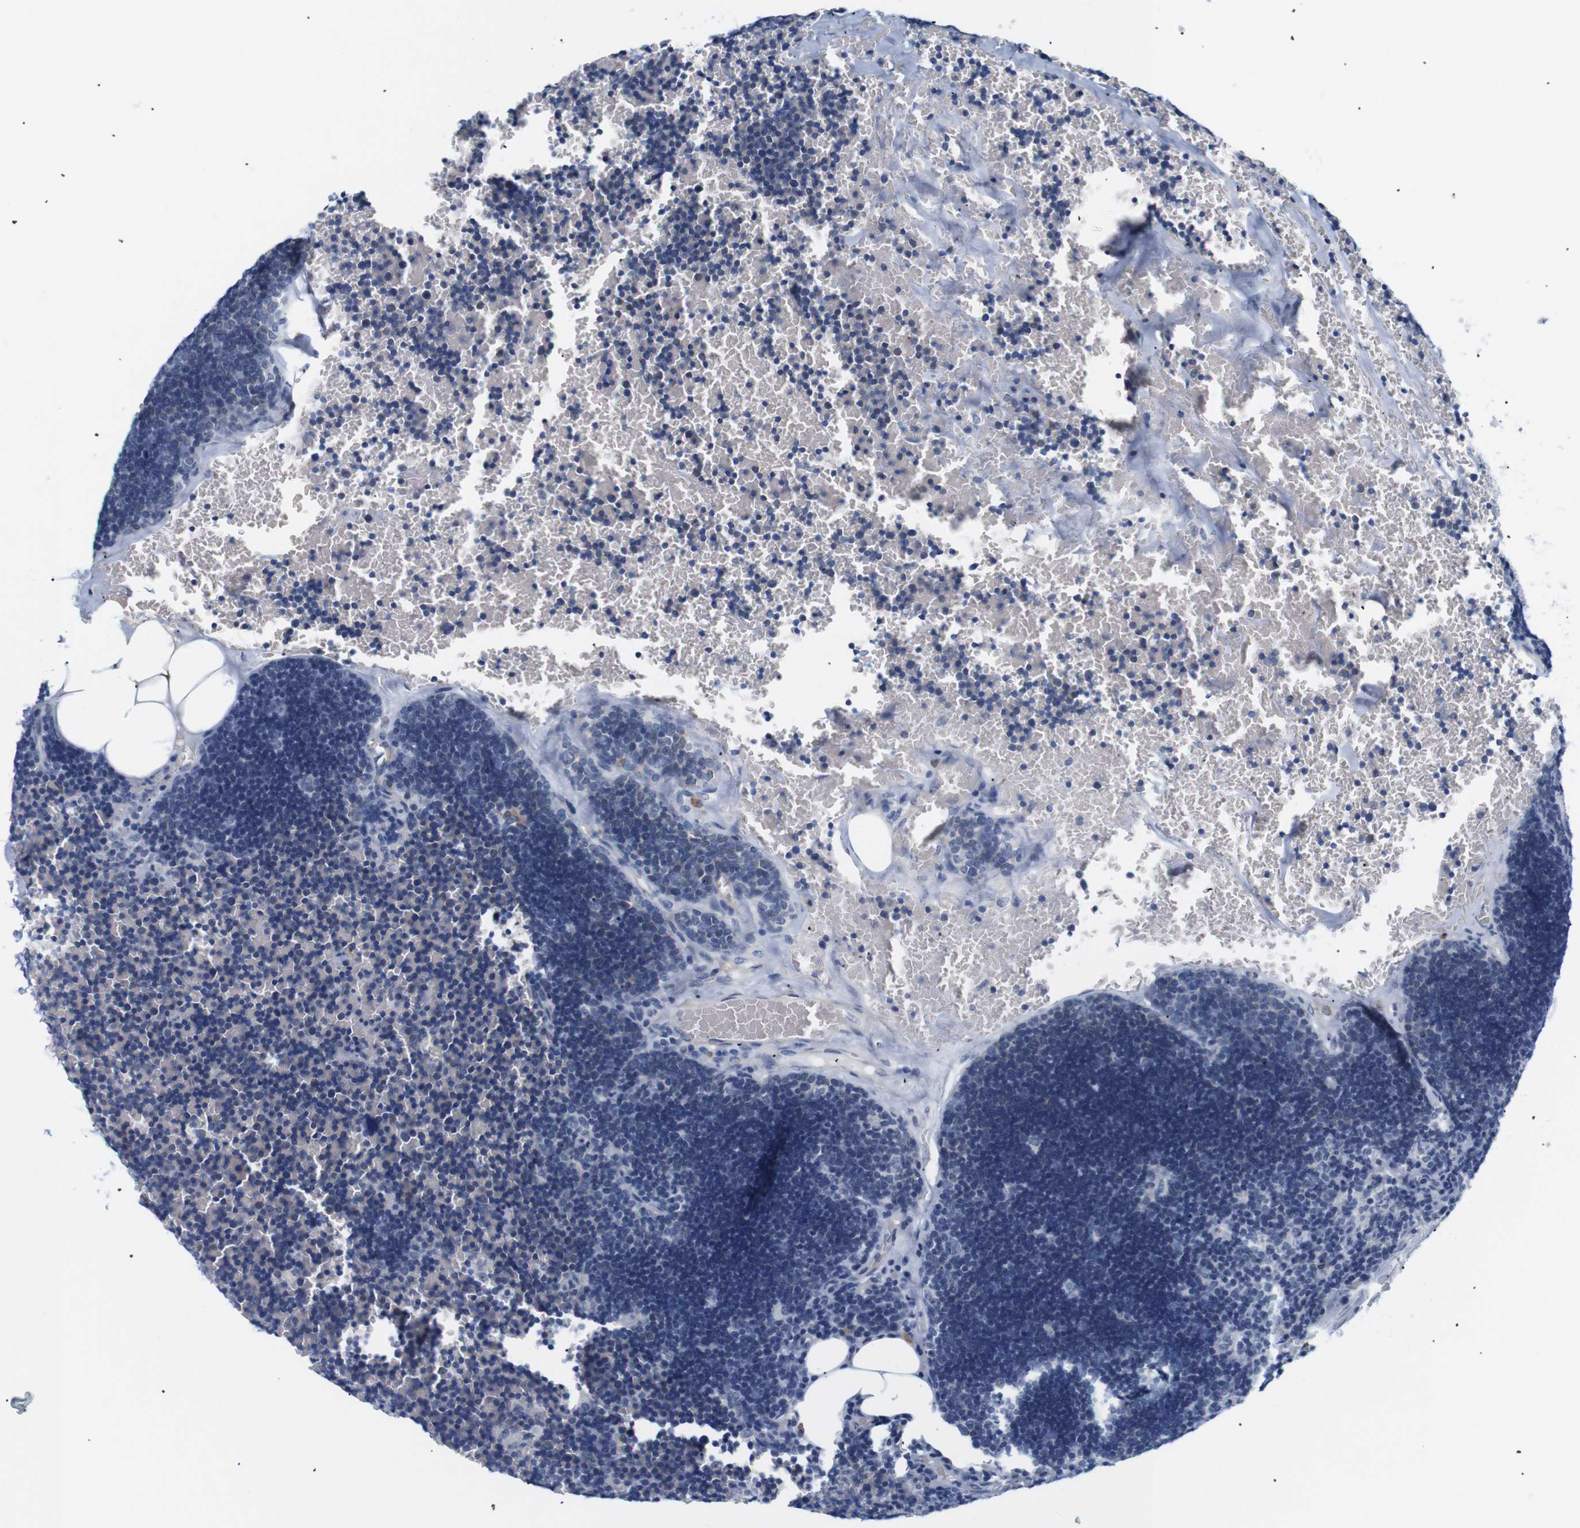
{"staining": {"intensity": "negative", "quantity": "none", "location": "none"}, "tissue": "lymph node", "cell_type": "Germinal center cells", "image_type": "normal", "snomed": [{"axis": "morphology", "description": "Normal tissue, NOS"}, {"axis": "topography", "description": "Lymph node"}], "caption": "Immunohistochemistry (IHC) of benign human lymph node exhibits no expression in germinal center cells.", "gene": "STMN3", "patient": {"sex": "male", "age": 33}}